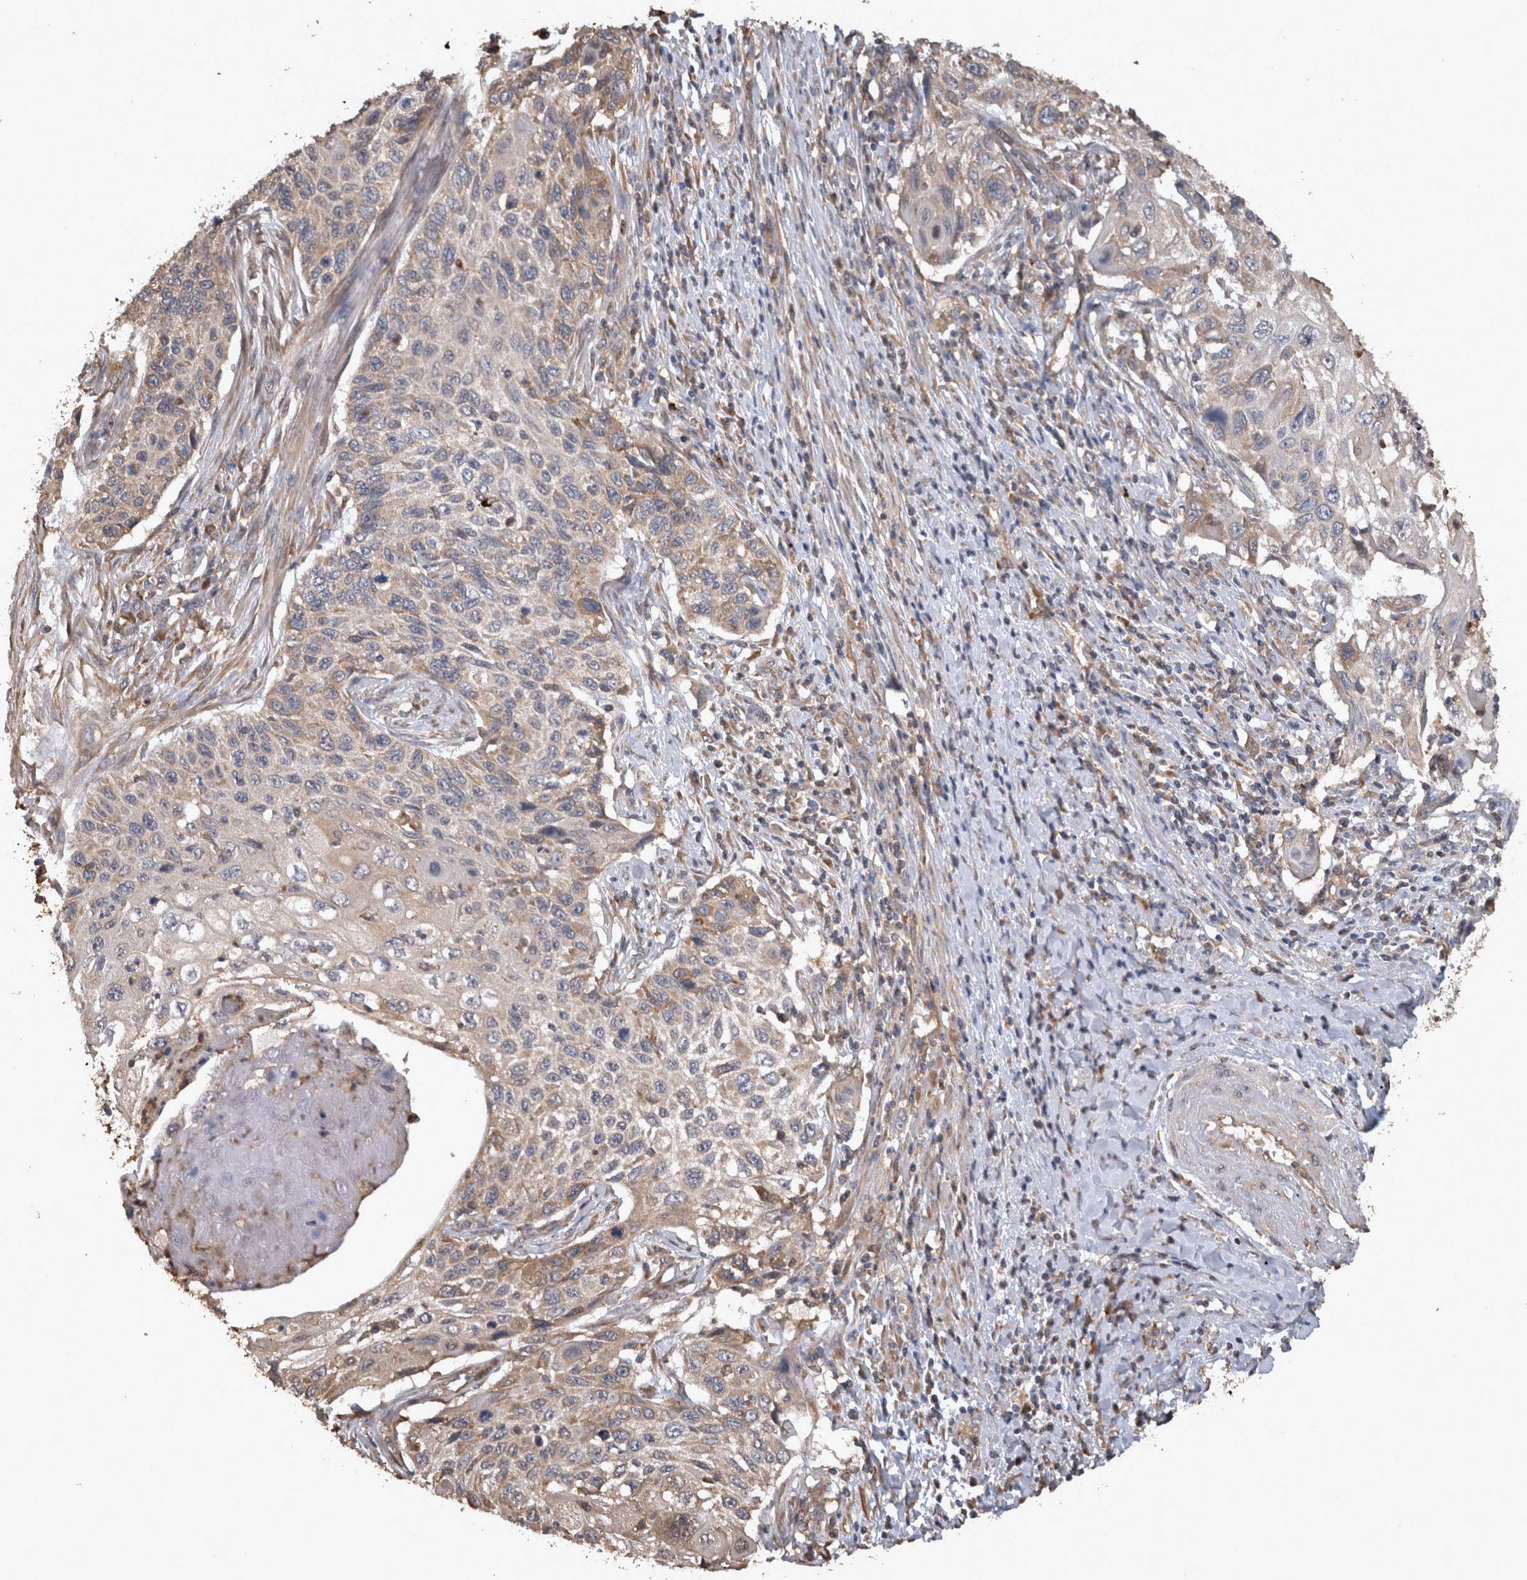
{"staining": {"intensity": "weak", "quantity": "<25%", "location": "cytoplasmic/membranous"}, "tissue": "cervical cancer", "cell_type": "Tumor cells", "image_type": "cancer", "snomed": [{"axis": "morphology", "description": "Squamous cell carcinoma, NOS"}, {"axis": "topography", "description": "Cervix"}], "caption": "High power microscopy micrograph of an immunohistochemistry (IHC) photomicrograph of squamous cell carcinoma (cervical), revealing no significant positivity in tumor cells.", "gene": "TMED7", "patient": {"sex": "female", "age": 70}}